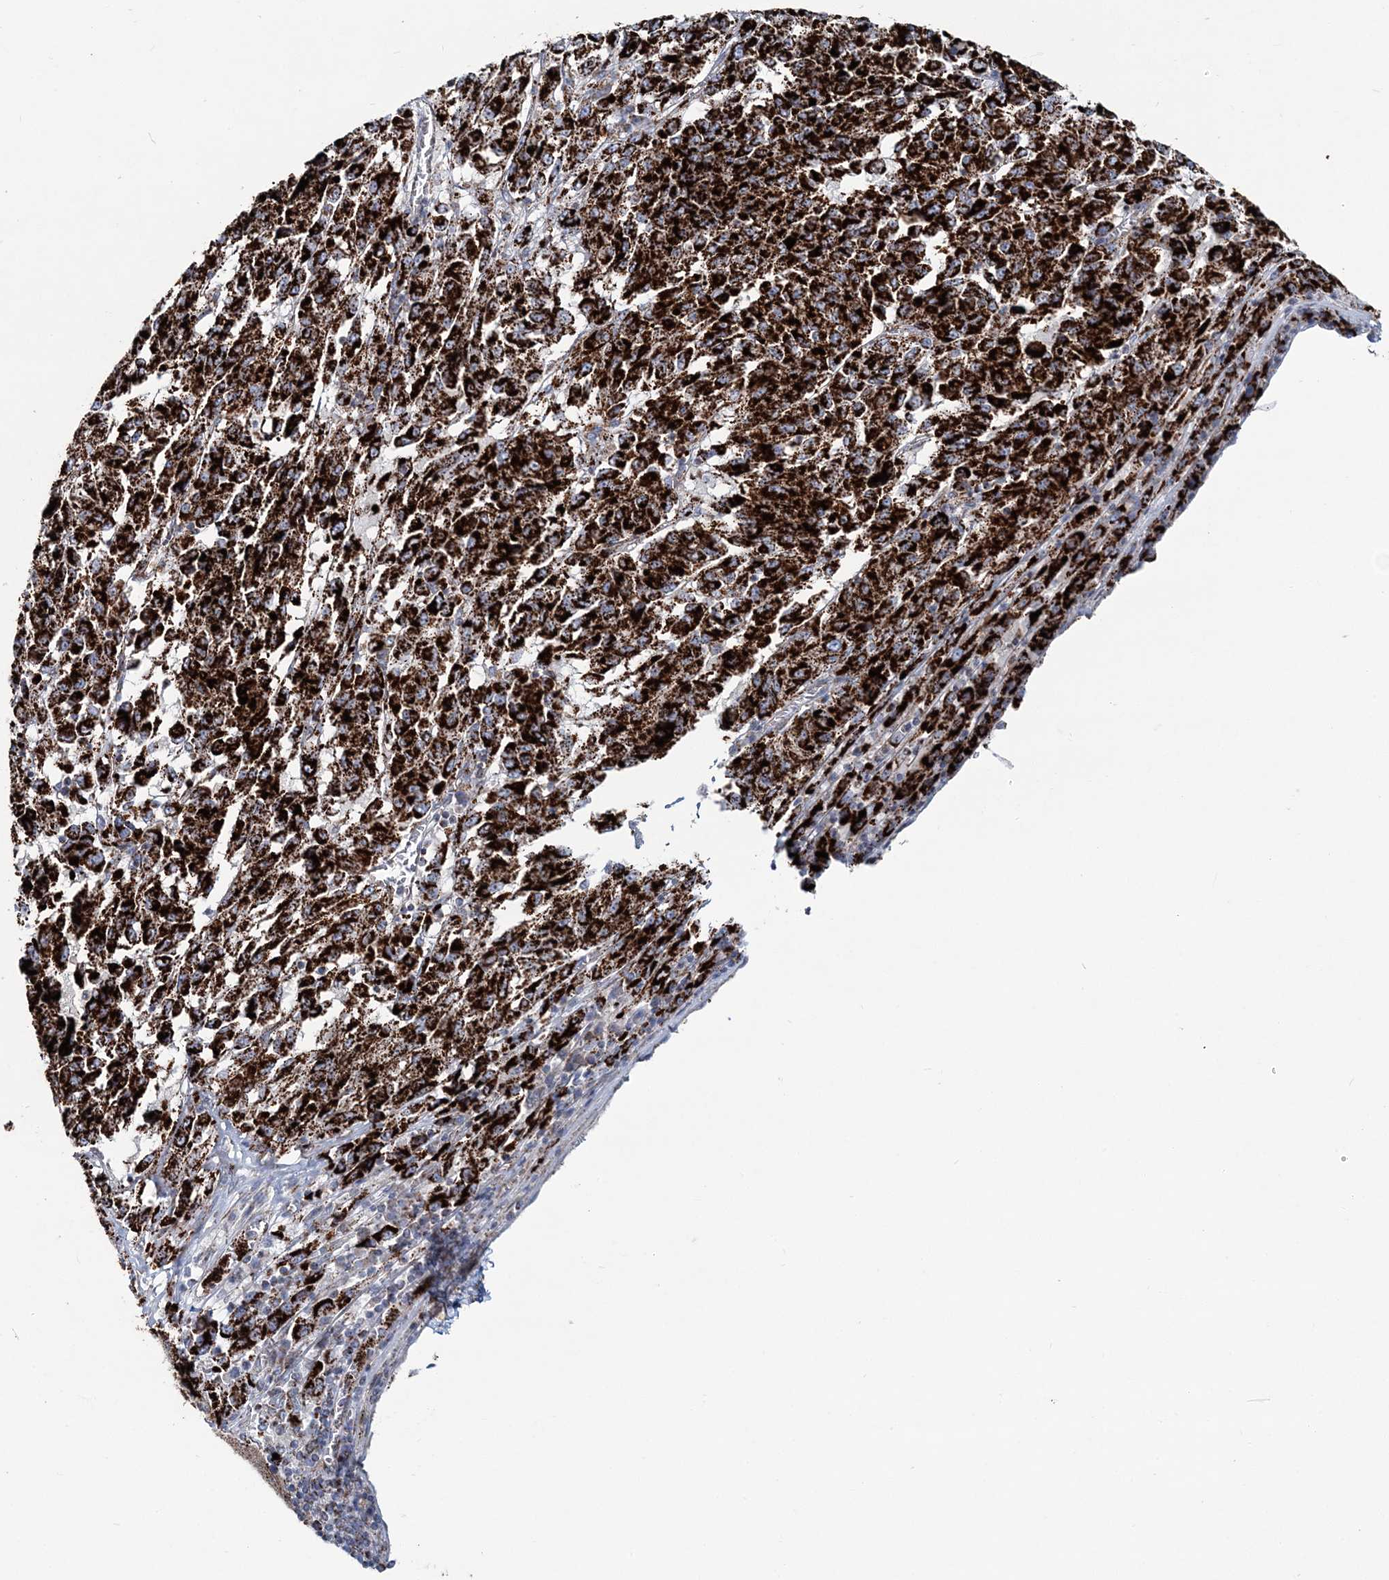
{"staining": {"intensity": "strong", "quantity": ">75%", "location": "cytoplasmic/membranous"}, "tissue": "melanoma", "cell_type": "Tumor cells", "image_type": "cancer", "snomed": [{"axis": "morphology", "description": "Malignant melanoma, Metastatic site"}, {"axis": "topography", "description": "Lung"}], "caption": "Immunohistochemical staining of human malignant melanoma (metastatic site) shows high levels of strong cytoplasmic/membranous protein positivity in about >75% of tumor cells.", "gene": "ARHGAP6", "patient": {"sex": "male", "age": 64}}